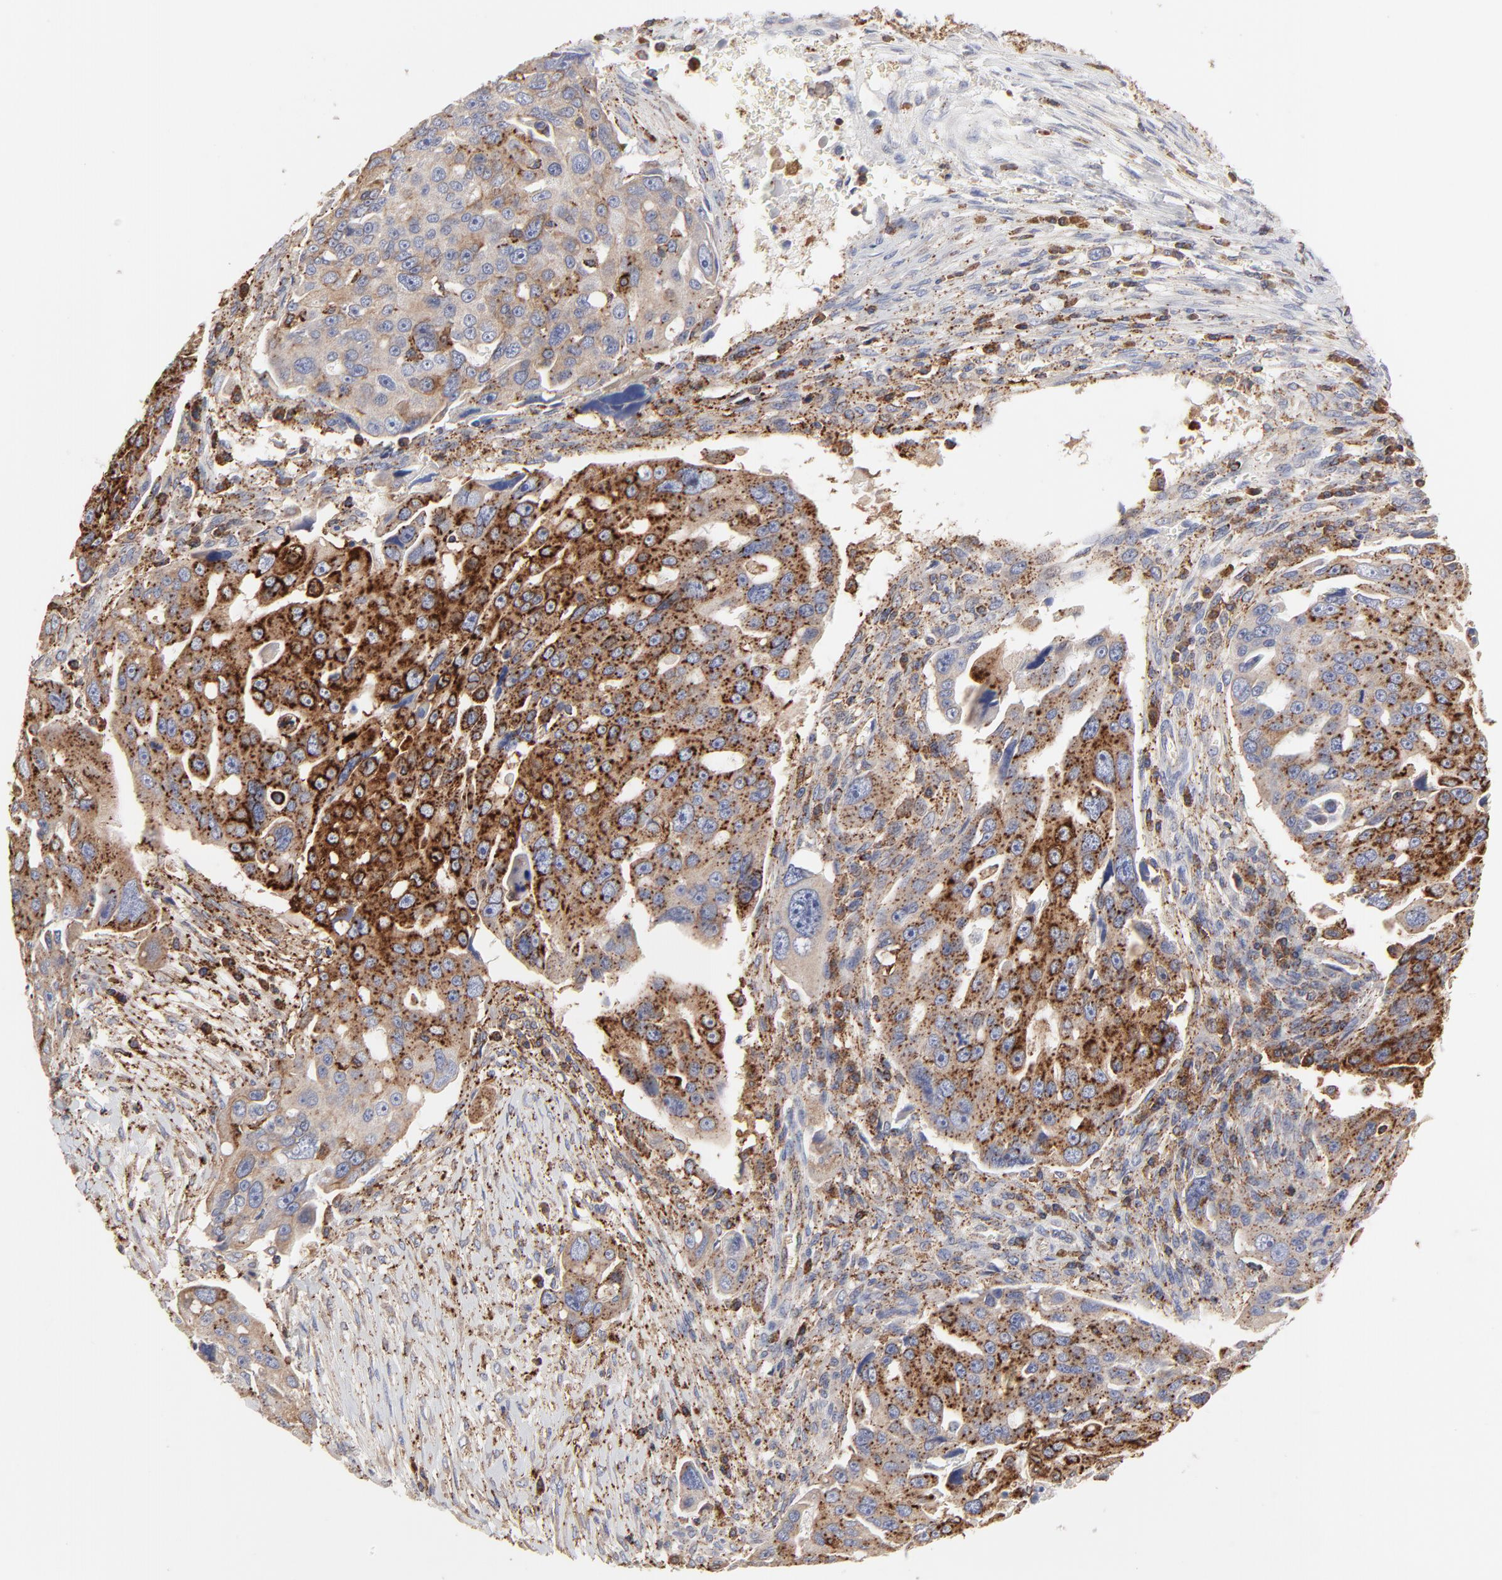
{"staining": {"intensity": "strong", "quantity": "25%-75%", "location": "cytoplasmic/membranous"}, "tissue": "ovarian cancer", "cell_type": "Tumor cells", "image_type": "cancer", "snomed": [{"axis": "morphology", "description": "Carcinoma, endometroid"}, {"axis": "topography", "description": "Ovary"}], "caption": "Tumor cells demonstrate high levels of strong cytoplasmic/membranous expression in approximately 25%-75% of cells in ovarian cancer.", "gene": "TRIM22", "patient": {"sex": "female", "age": 75}}